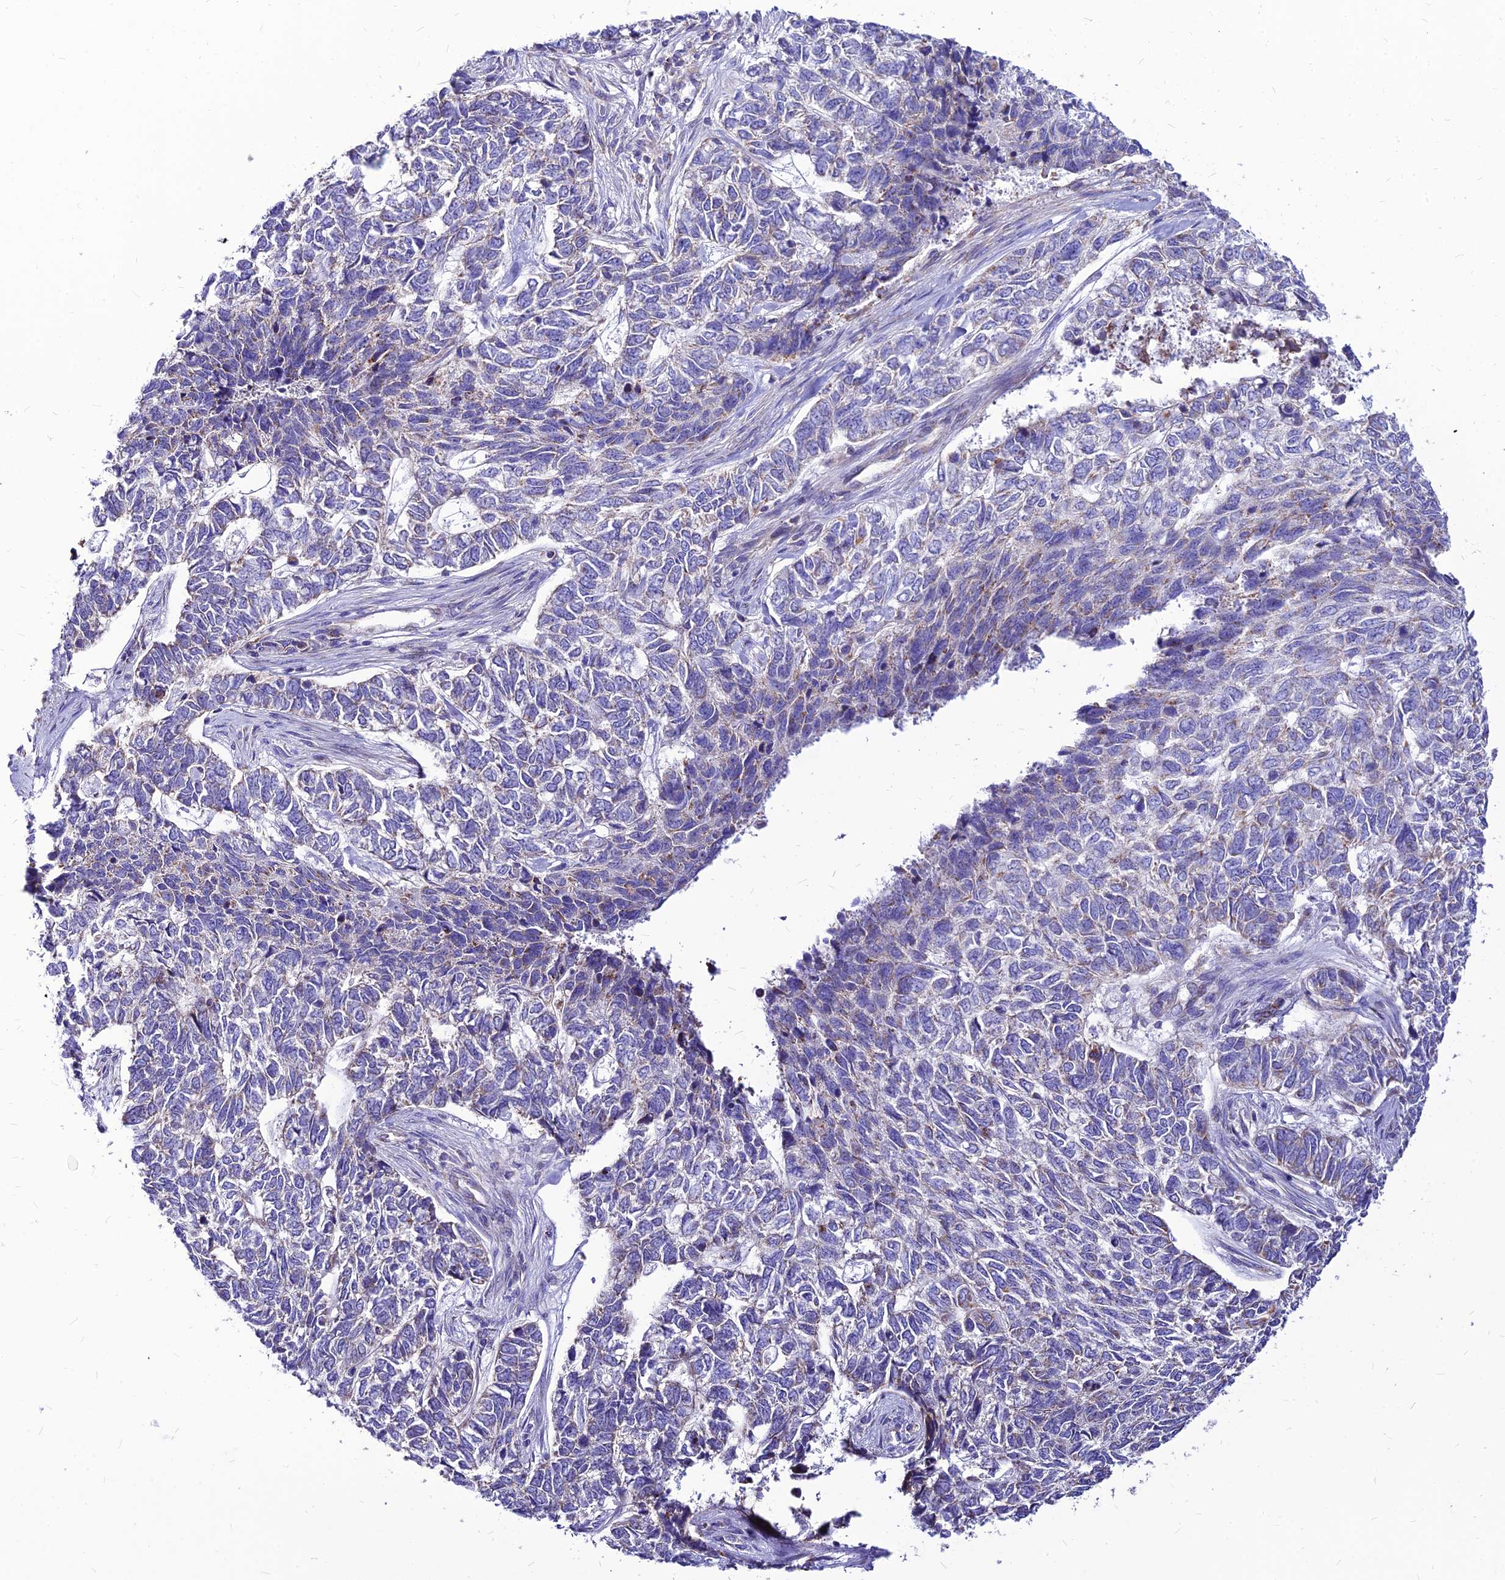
{"staining": {"intensity": "weak", "quantity": "<25%", "location": "cytoplasmic/membranous"}, "tissue": "skin cancer", "cell_type": "Tumor cells", "image_type": "cancer", "snomed": [{"axis": "morphology", "description": "Basal cell carcinoma"}, {"axis": "topography", "description": "Skin"}], "caption": "IHC photomicrograph of neoplastic tissue: human skin cancer stained with DAB displays no significant protein positivity in tumor cells.", "gene": "ECI1", "patient": {"sex": "female", "age": 65}}